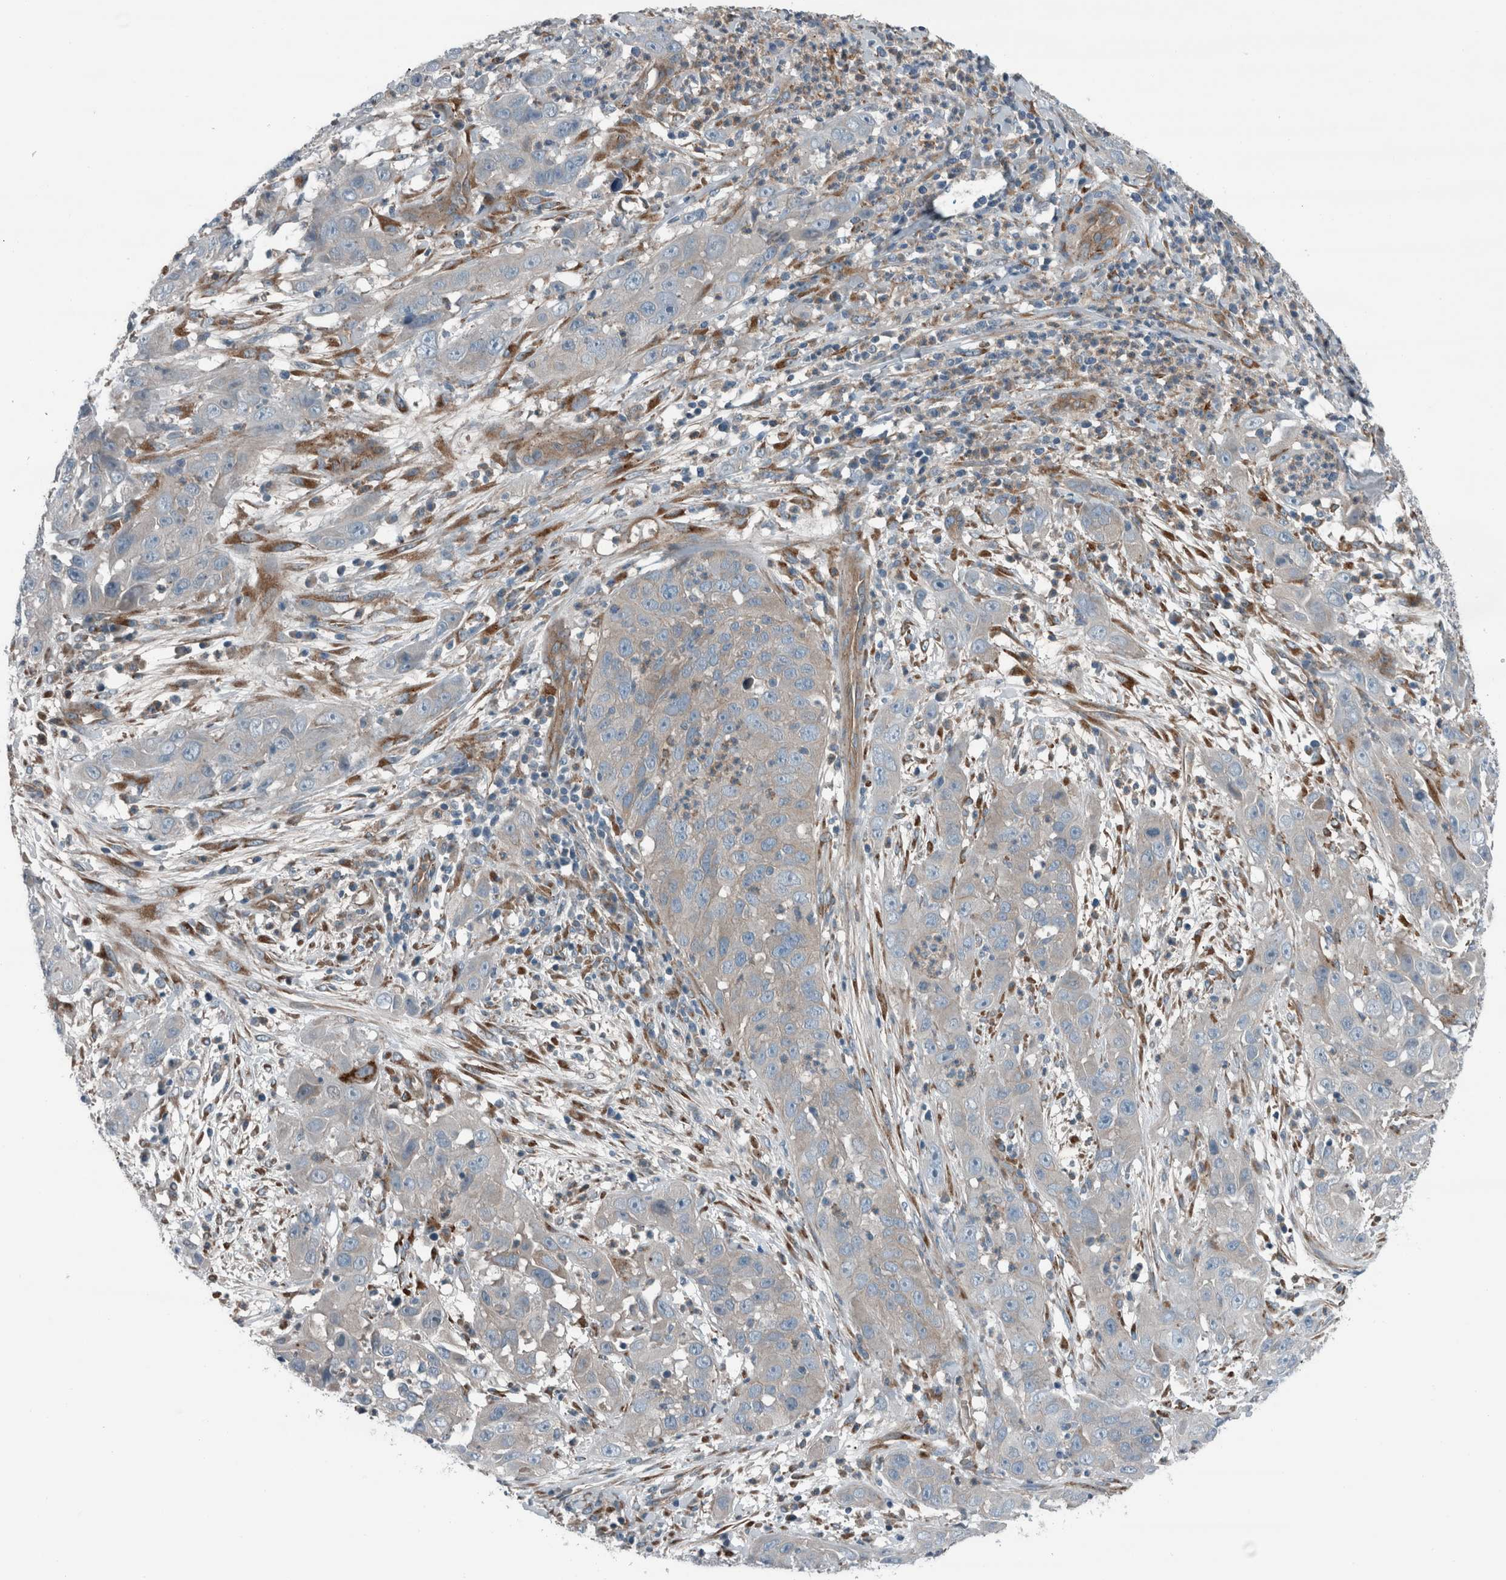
{"staining": {"intensity": "negative", "quantity": "none", "location": "none"}, "tissue": "cervical cancer", "cell_type": "Tumor cells", "image_type": "cancer", "snomed": [{"axis": "morphology", "description": "Squamous cell carcinoma, NOS"}, {"axis": "topography", "description": "Cervix"}], "caption": "There is no significant staining in tumor cells of cervical squamous cell carcinoma.", "gene": "GLT8D2", "patient": {"sex": "female", "age": 32}}